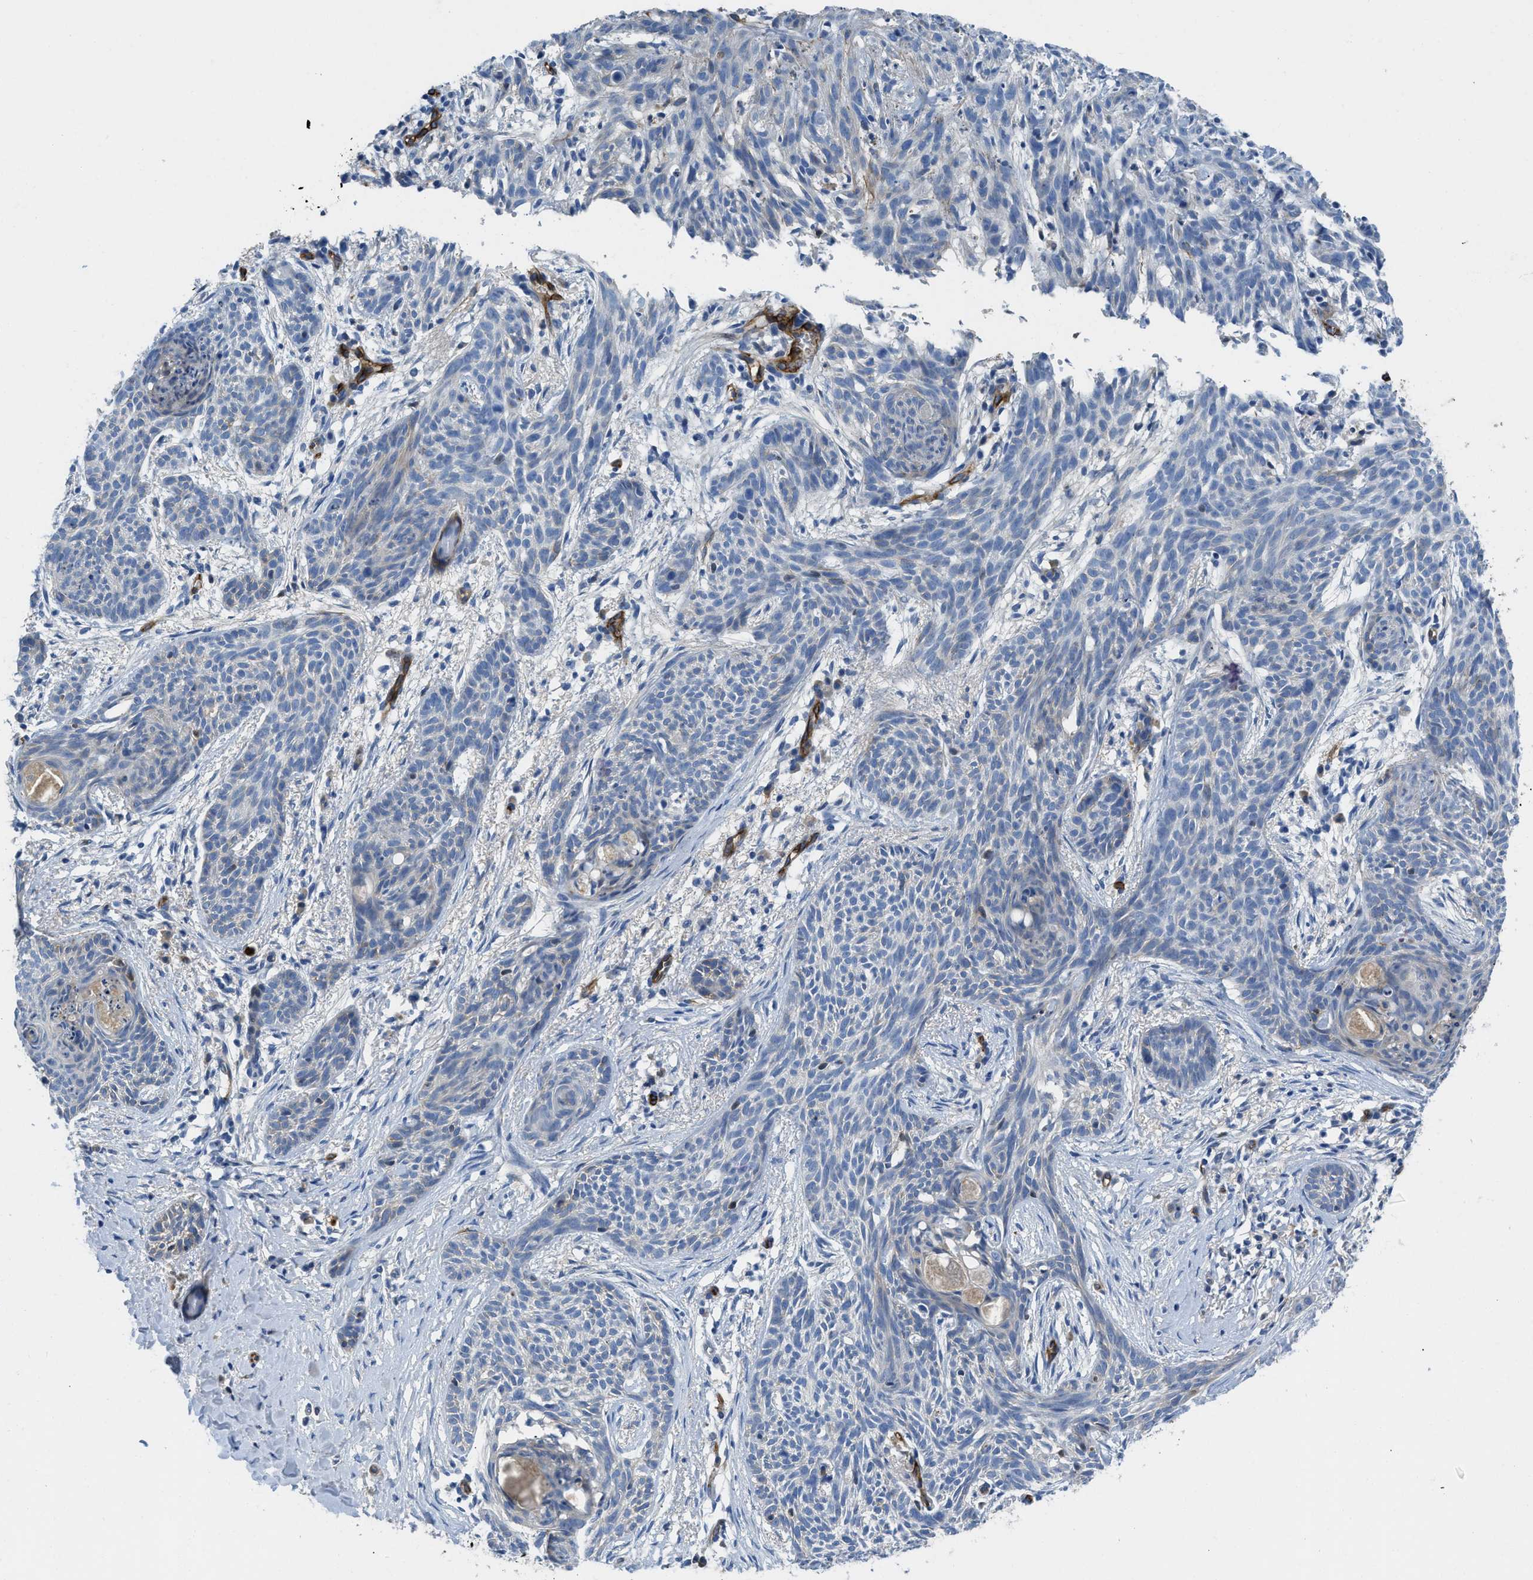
{"staining": {"intensity": "negative", "quantity": "none", "location": "none"}, "tissue": "skin cancer", "cell_type": "Tumor cells", "image_type": "cancer", "snomed": [{"axis": "morphology", "description": "Basal cell carcinoma"}, {"axis": "topography", "description": "Skin"}], "caption": "This is a histopathology image of immunohistochemistry staining of skin cancer (basal cell carcinoma), which shows no expression in tumor cells. The staining is performed using DAB (3,3'-diaminobenzidine) brown chromogen with nuclei counter-stained in using hematoxylin.", "gene": "SPEG", "patient": {"sex": "female", "age": 59}}